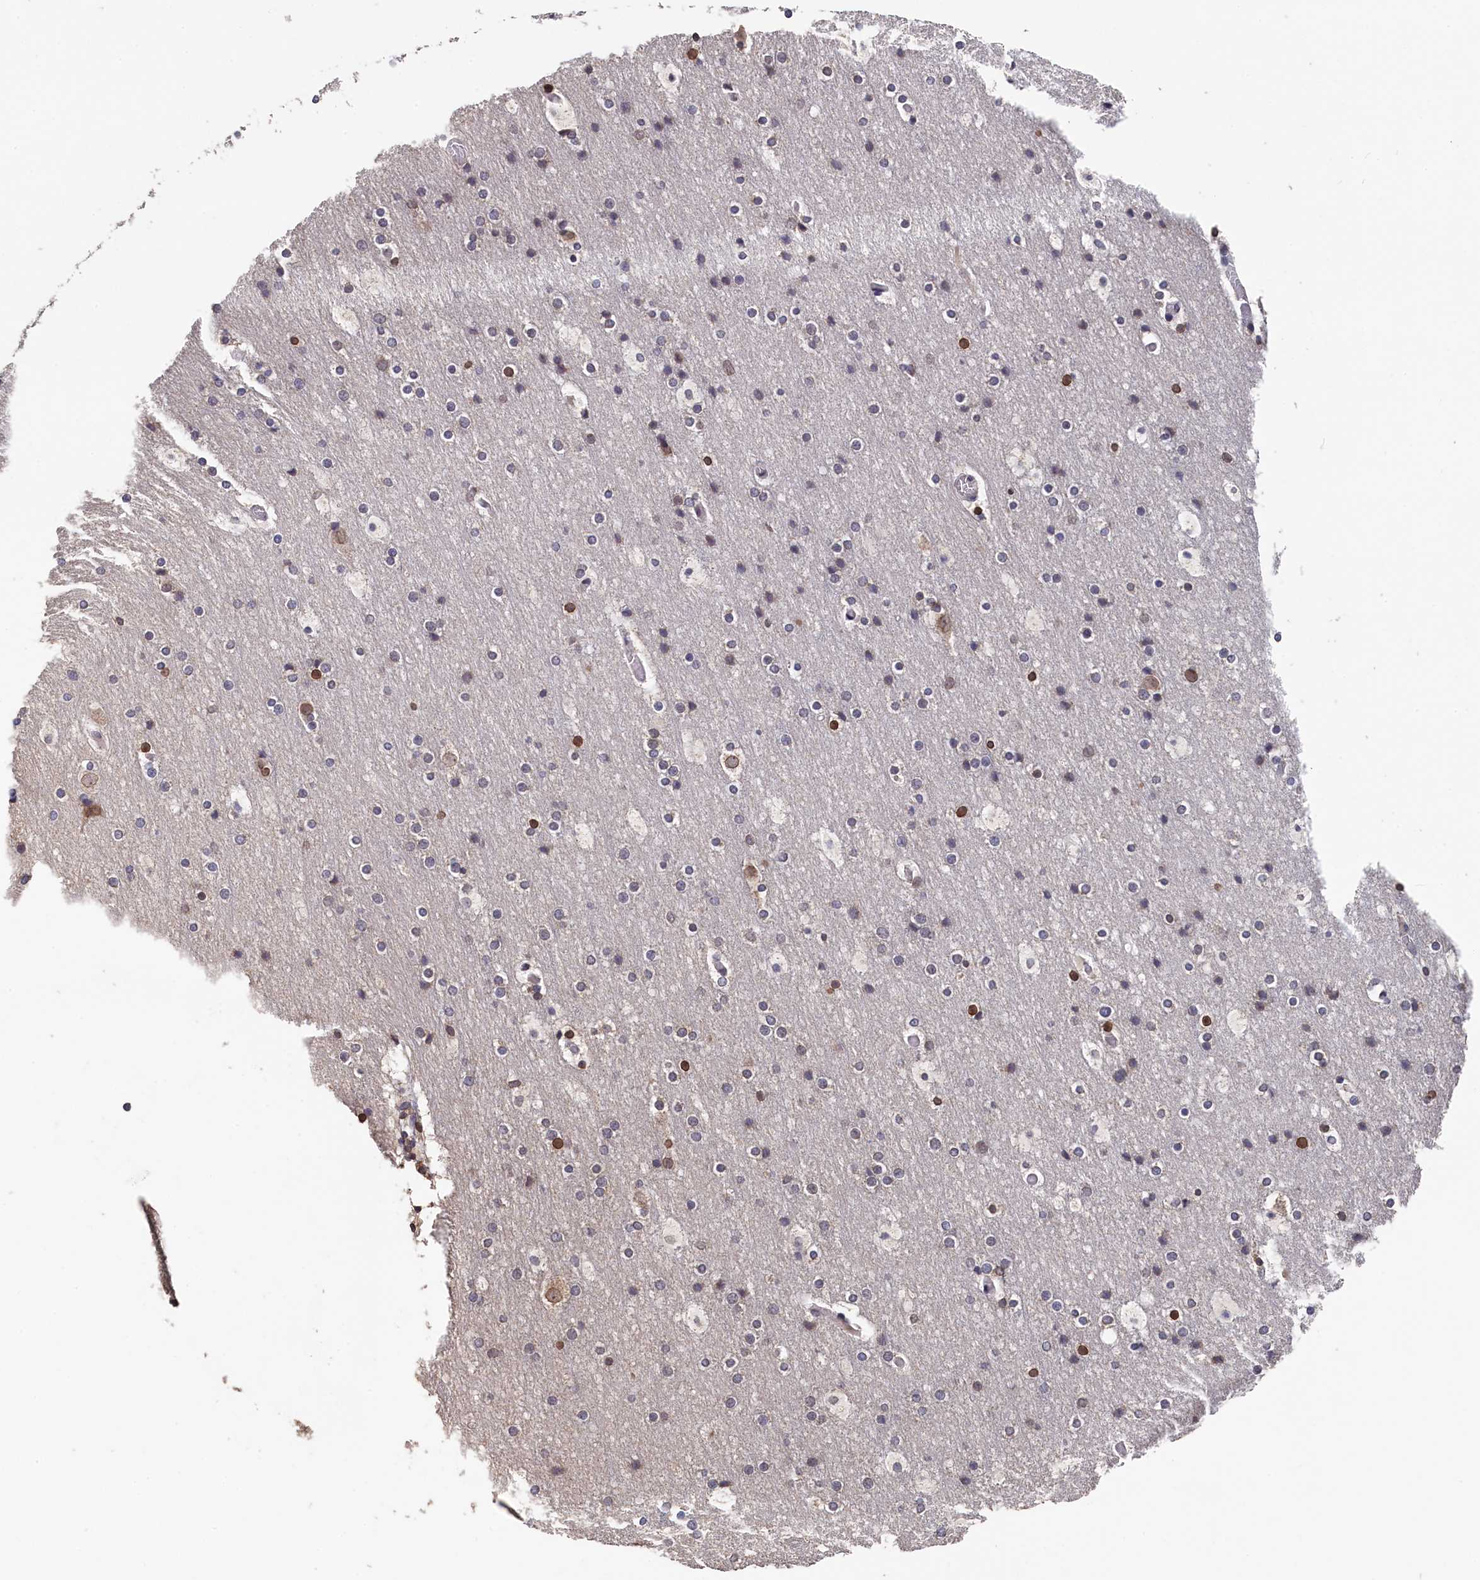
{"staining": {"intensity": "negative", "quantity": "none", "location": "none"}, "tissue": "cerebral cortex", "cell_type": "Endothelial cells", "image_type": "normal", "snomed": [{"axis": "morphology", "description": "Normal tissue, NOS"}, {"axis": "topography", "description": "Cerebral cortex"}], "caption": "Cerebral cortex was stained to show a protein in brown. There is no significant staining in endothelial cells. (DAB IHC visualized using brightfield microscopy, high magnification).", "gene": "ANKEF1", "patient": {"sex": "male", "age": 57}}